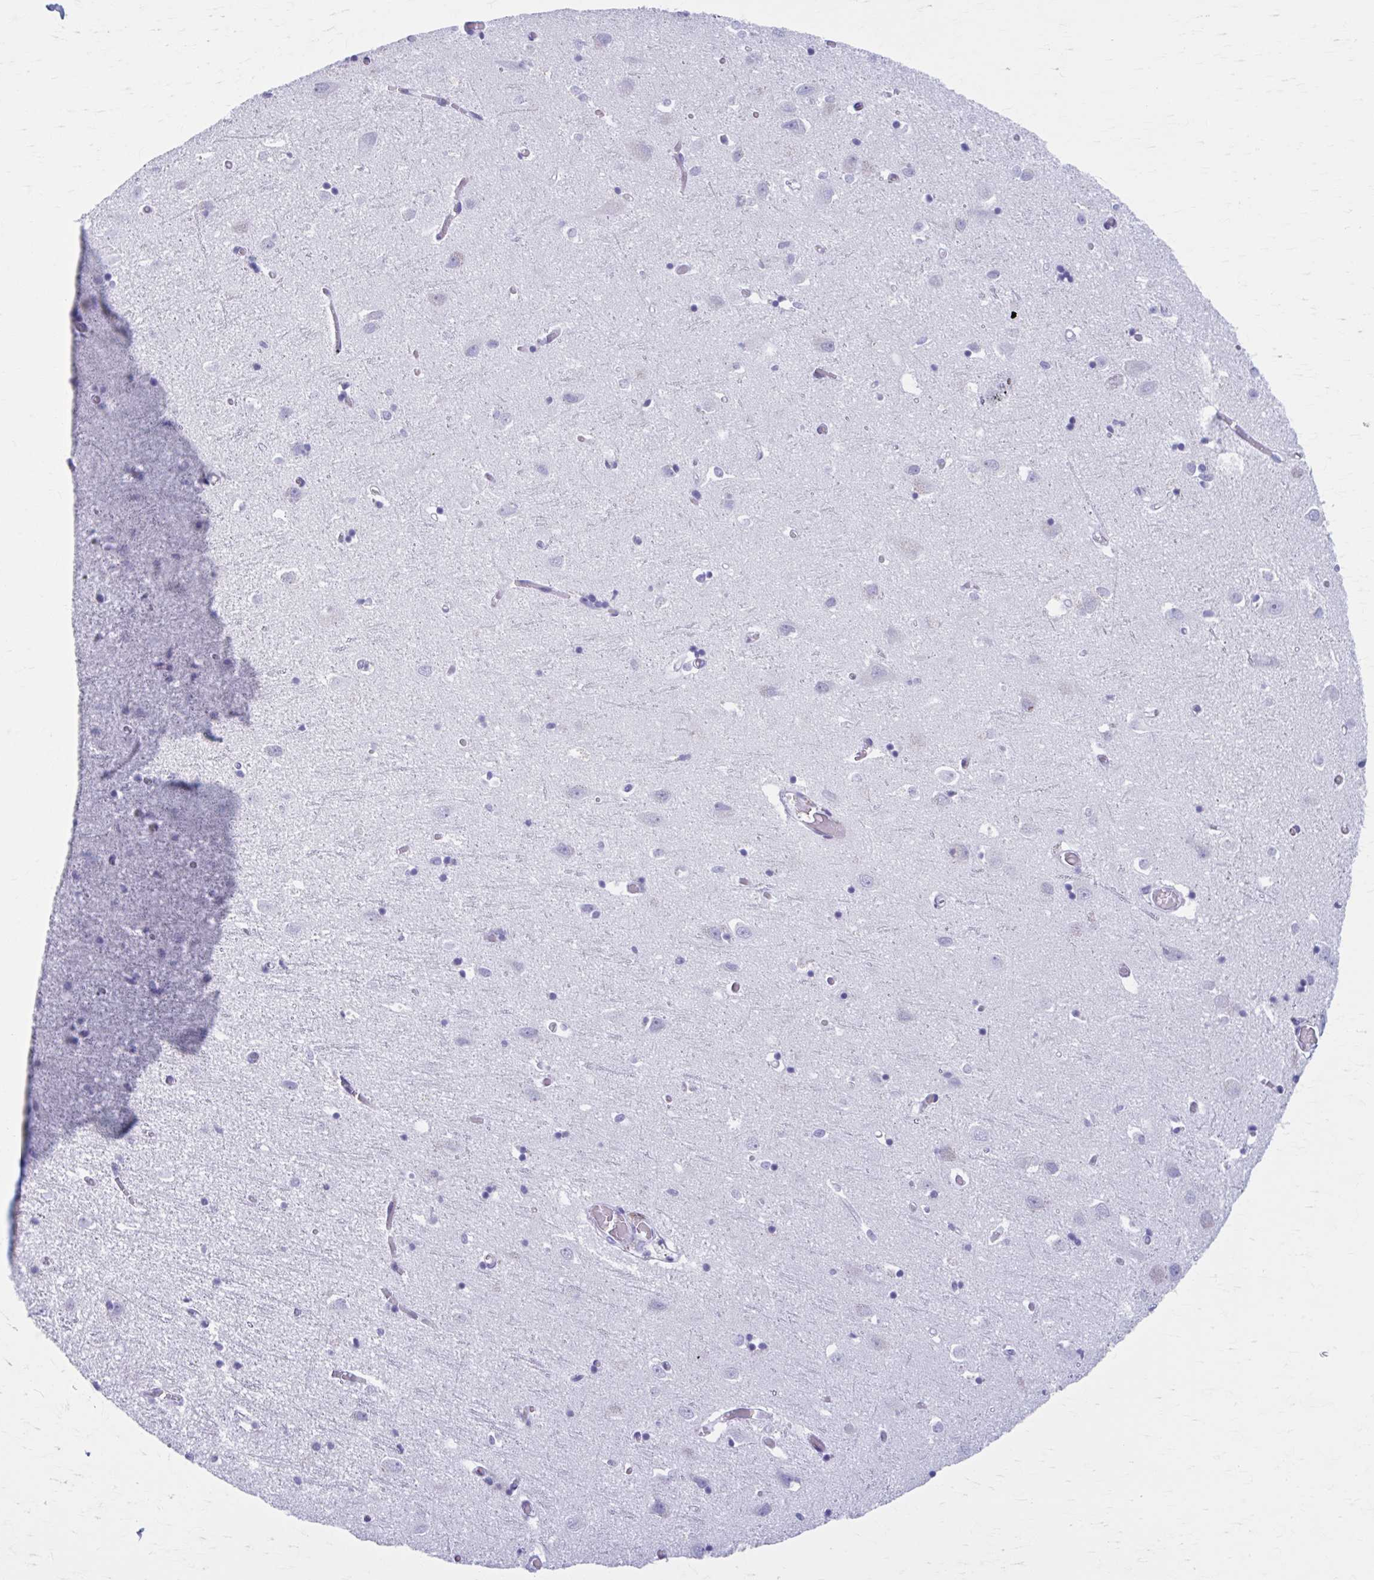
{"staining": {"intensity": "negative", "quantity": "none", "location": "none"}, "tissue": "cerebral cortex", "cell_type": "Endothelial cells", "image_type": "normal", "snomed": [{"axis": "morphology", "description": "Normal tissue, NOS"}, {"axis": "topography", "description": "Cerebral cortex"}], "caption": "DAB immunohistochemical staining of benign cerebral cortex demonstrates no significant expression in endothelial cells.", "gene": "KCNE2", "patient": {"sex": "male", "age": 70}}